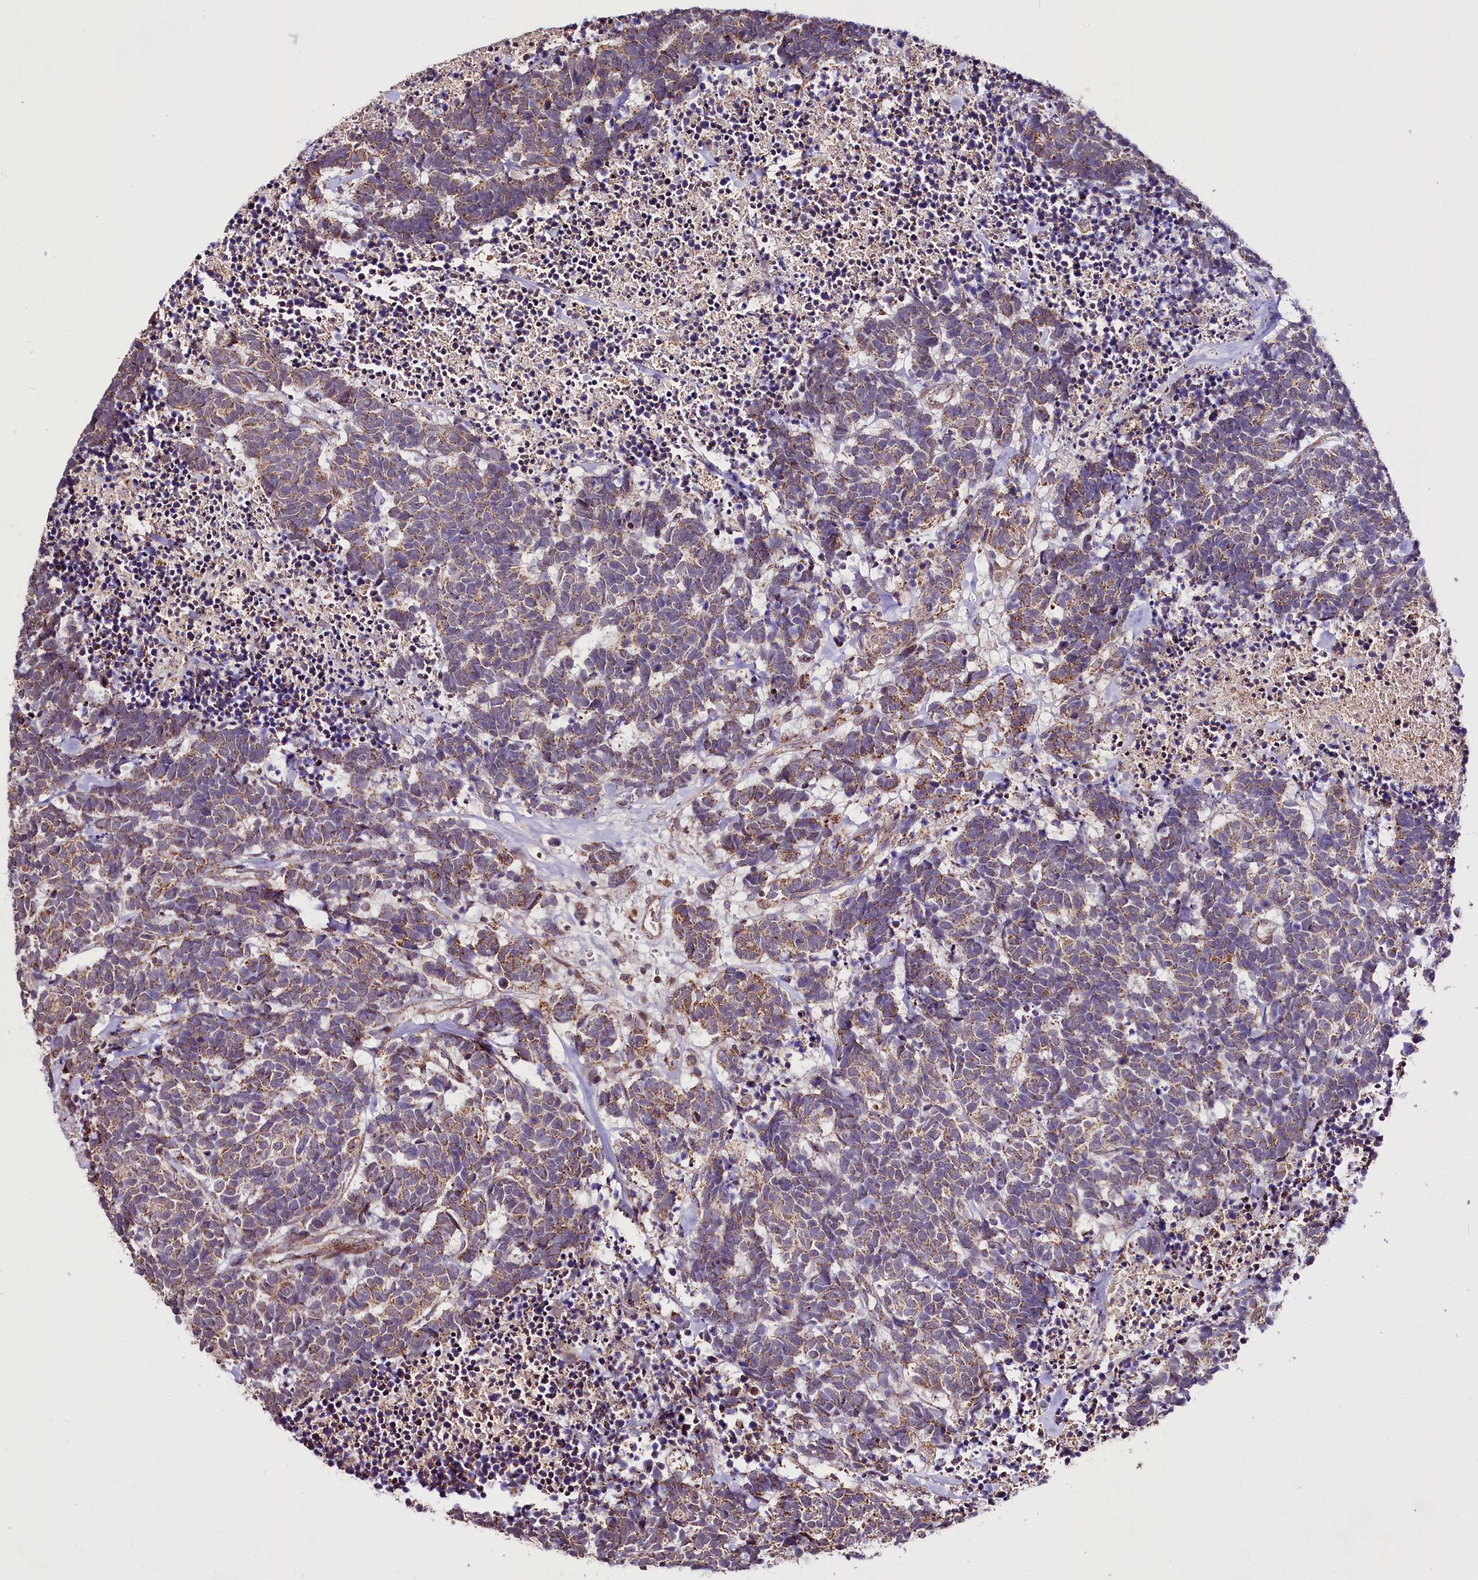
{"staining": {"intensity": "weak", "quantity": "25%-75%", "location": "cytoplasmic/membranous"}, "tissue": "carcinoid", "cell_type": "Tumor cells", "image_type": "cancer", "snomed": [{"axis": "morphology", "description": "Carcinoma, NOS"}, {"axis": "morphology", "description": "Carcinoid, malignant, NOS"}, {"axis": "topography", "description": "Urinary bladder"}], "caption": "Immunohistochemistry (IHC) staining of carcinoid (malignant), which shows low levels of weak cytoplasmic/membranous positivity in about 25%-75% of tumor cells indicating weak cytoplasmic/membranous protein staining. The staining was performed using DAB (3,3'-diaminobenzidine) (brown) for protein detection and nuclei were counterstained in hematoxylin (blue).", "gene": "ST7", "patient": {"sex": "male", "age": 57}}